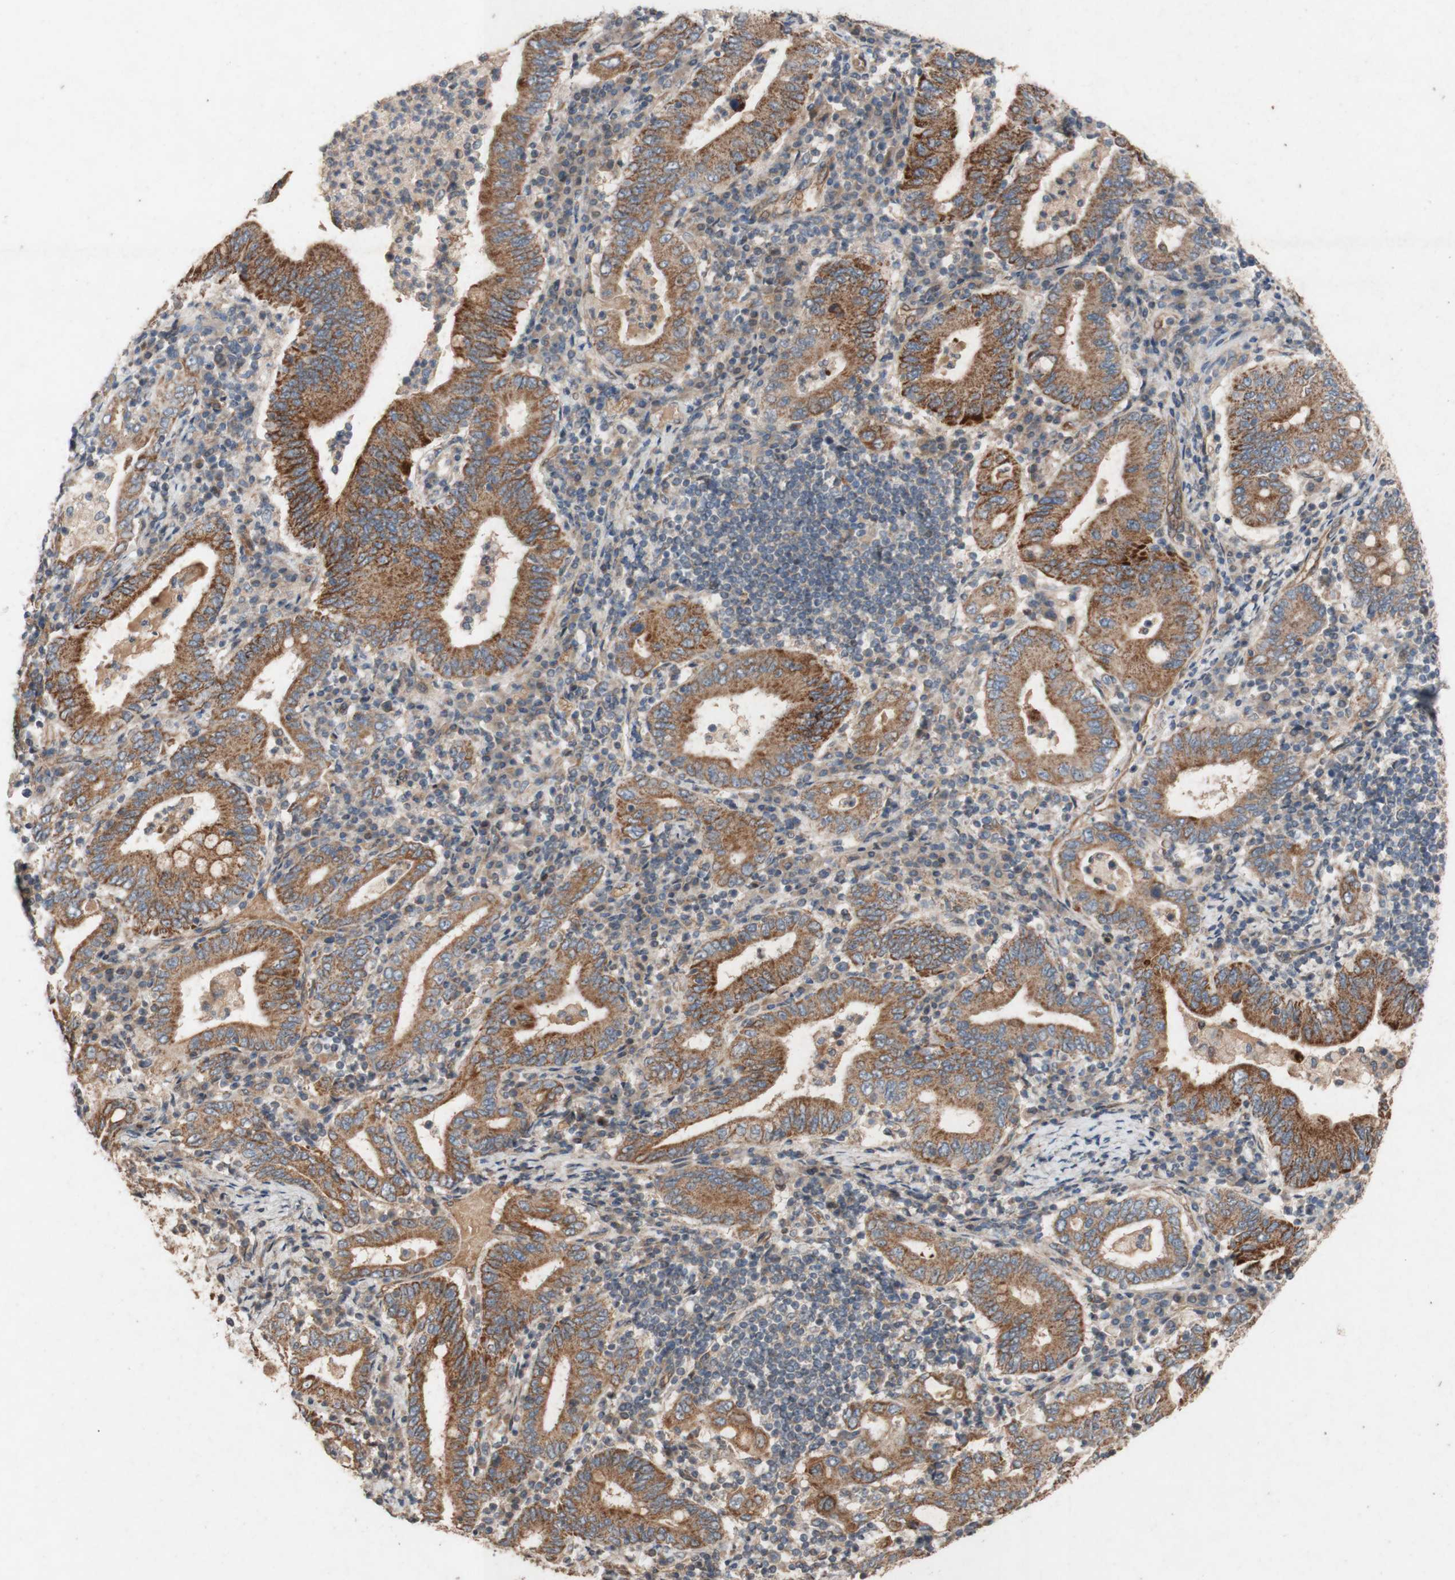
{"staining": {"intensity": "moderate", "quantity": ">75%", "location": "cytoplasmic/membranous"}, "tissue": "stomach cancer", "cell_type": "Tumor cells", "image_type": "cancer", "snomed": [{"axis": "morphology", "description": "Normal tissue, NOS"}, {"axis": "morphology", "description": "Adenocarcinoma, NOS"}, {"axis": "topography", "description": "Esophagus"}, {"axis": "topography", "description": "Stomach, upper"}, {"axis": "topography", "description": "Peripheral nerve tissue"}], "caption": "Immunohistochemistry image of human stomach cancer (adenocarcinoma) stained for a protein (brown), which displays medium levels of moderate cytoplasmic/membranous positivity in about >75% of tumor cells.", "gene": "TST", "patient": {"sex": "male", "age": 62}}